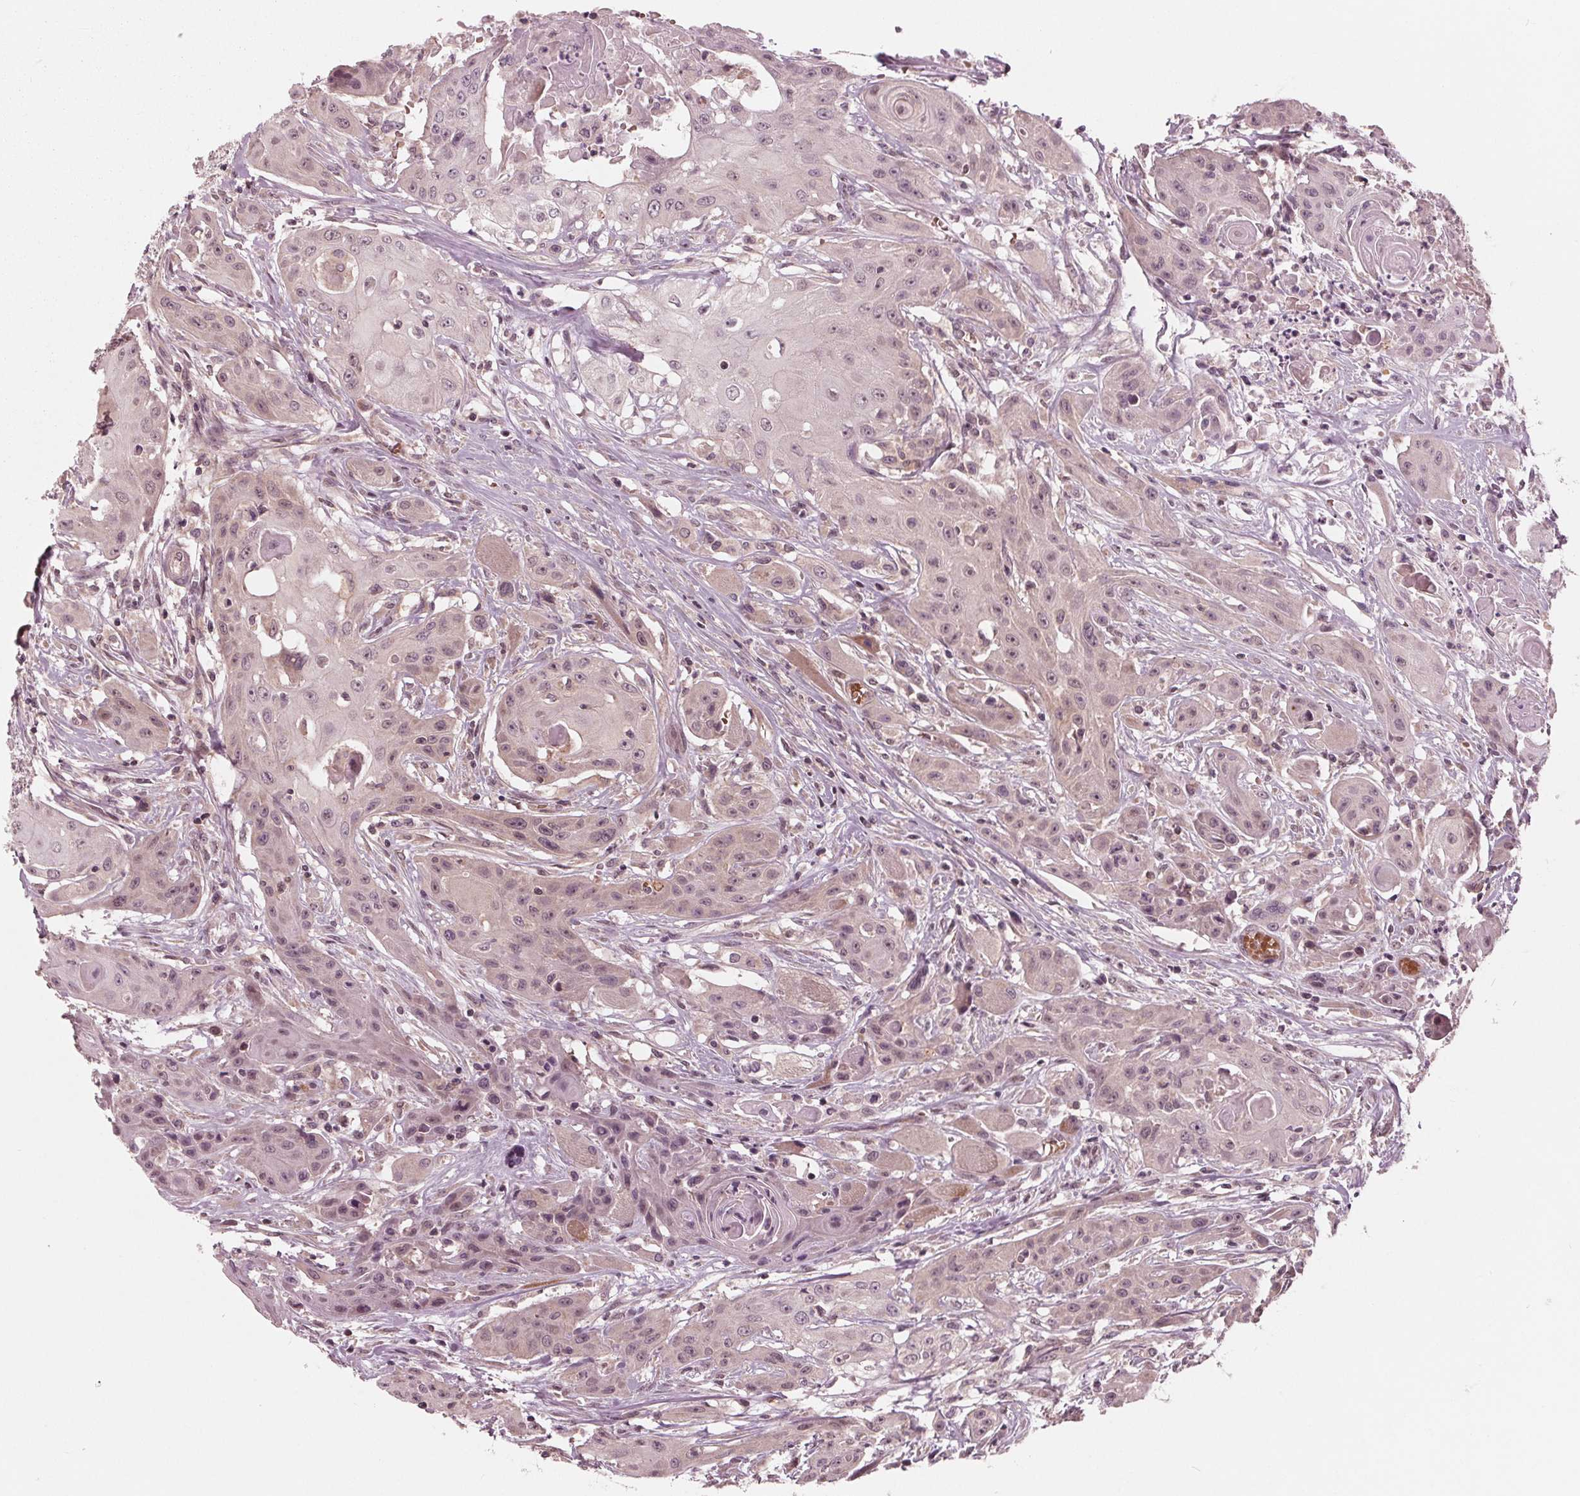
{"staining": {"intensity": "negative", "quantity": "none", "location": "none"}, "tissue": "head and neck cancer", "cell_type": "Tumor cells", "image_type": "cancer", "snomed": [{"axis": "morphology", "description": "Squamous cell carcinoma, NOS"}, {"axis": "topography", "description": "Oral tissue"}, {"axis": "topography", "description": "Head-Neck"}, {"axis": "topography", "description": "Neck, NOS"}], "caption": "An immunohistochemistry (IHC) micrograph of squamous cell carcinoma (head and neck) is shown. There is no staining in tumor cells of squamous cell carcinoma (head and neck).", "gene": "UBALD1", "patient": {"sex": "female", "age": 55}}